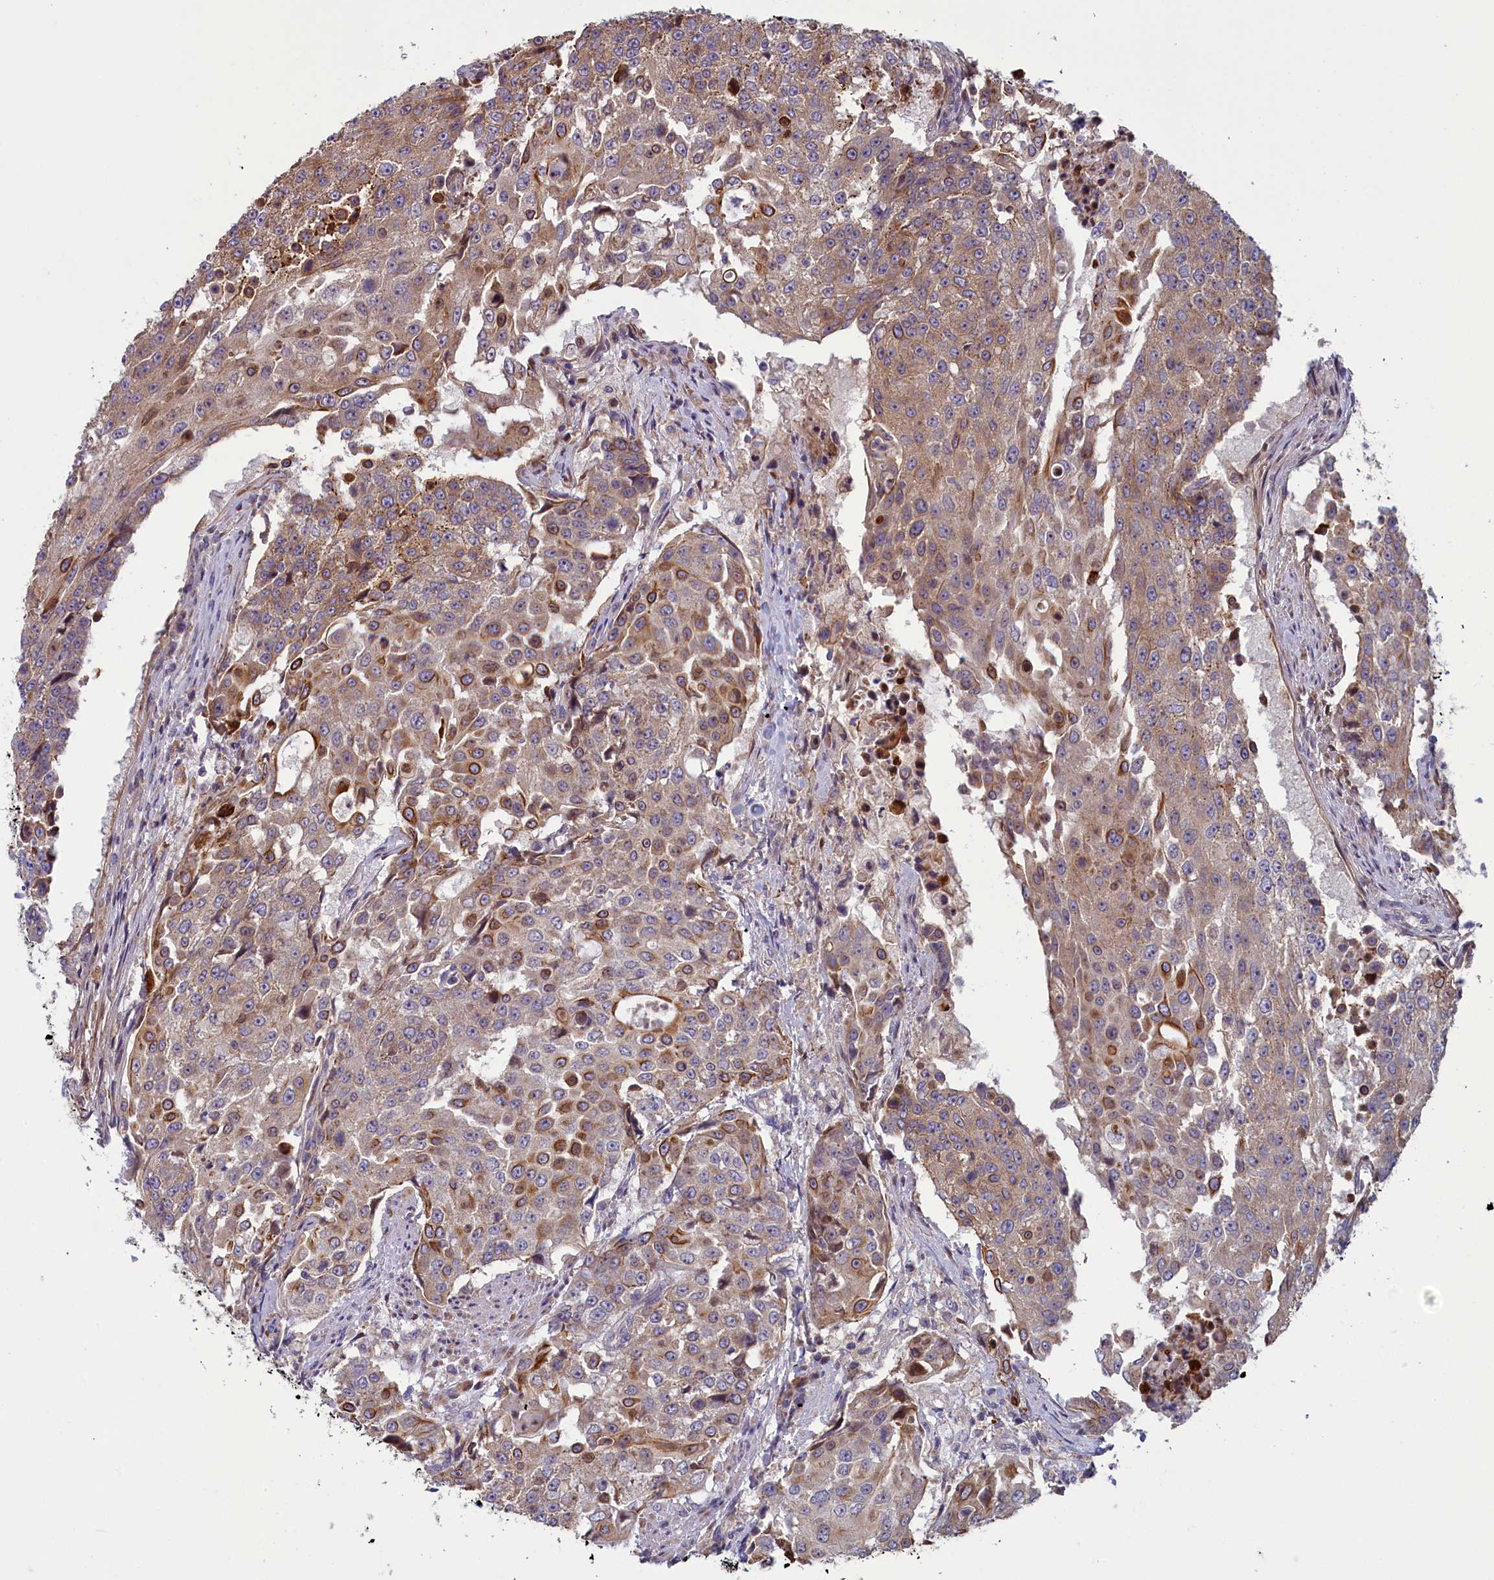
{"staining": {"intensity": "moderate", "quantity": "25%-75%", "location": "cytoplasmic/membranous"}, "tissue": "urothelial cancer", "cell_type": "Tumor cells", "image_type": "cancer", "snomed": [{"axis": "morphology", "description": "Urothelial carcinoma, High grade"}, {"axis": "topography", "description": "Urinary bladder"}], "caption": "Immunohistochemistry (IHC) staining of urothelial cancer, which exhibits medium levels of moderate cytoplasmic/membranous positivity in about 25%-75% of tumor cells indicating moderate cytoplasmic/membranous protein expression. The staining was performed using DAB (brown) for protein detection and nuclei were counterstained in hematoxylin (blue).", "gene": "ANKRD39", "patient": {"sex": "female", "age": 63}}